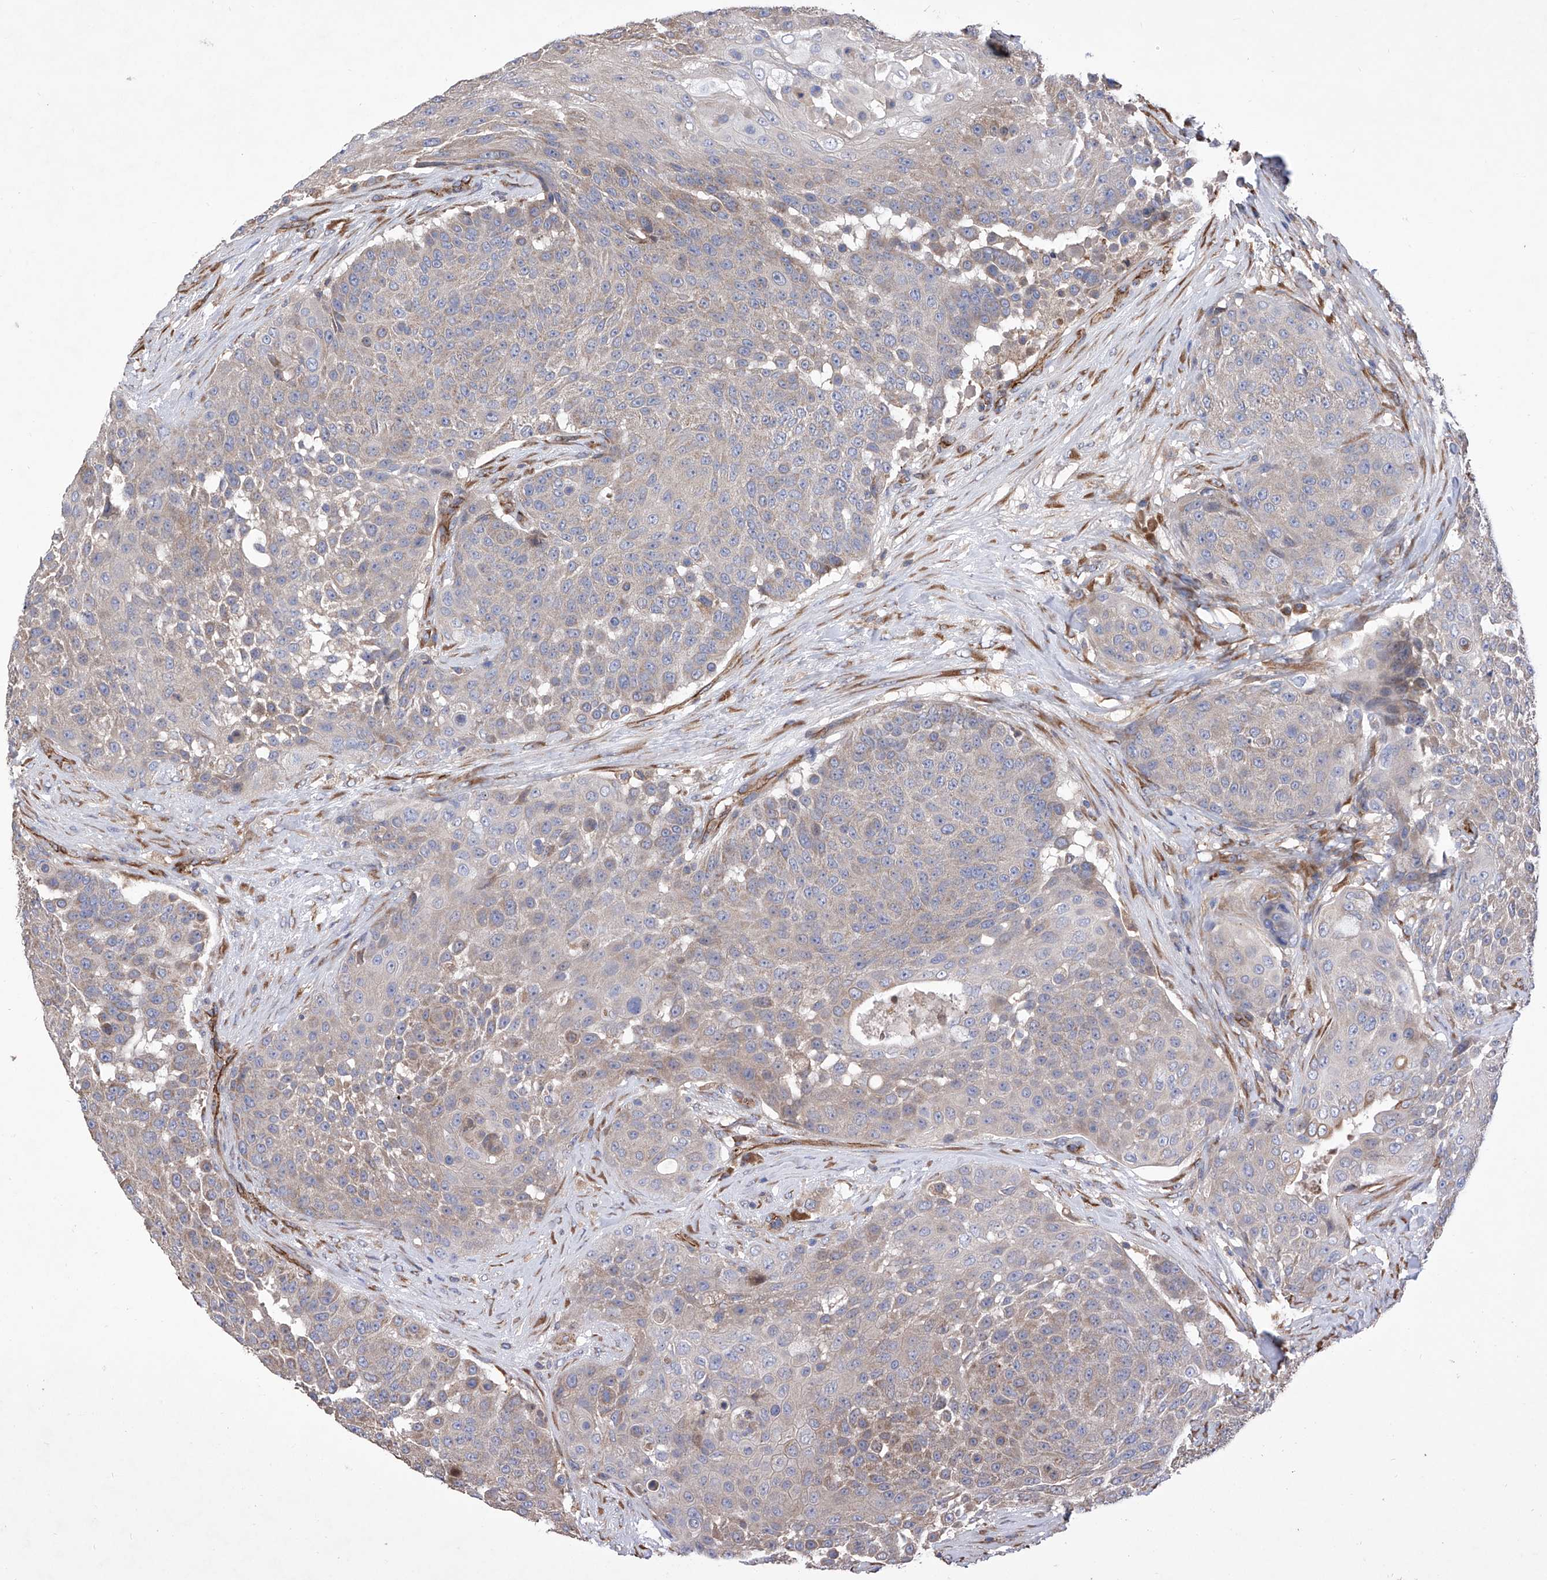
{"staining": {"intensity": "moderate", "quantity": "25%-75%", "location": "cytoplasmic/membranous"}, "tissue": "urothelial cancer", "cell_type": "Tumor cells", "image_type": "cancer", "snomed": [{"axis": "morphology", "description": "Urothelial carcinoma, High grade"}, {"axis": "topography", "description": "Urinary bladder"}], "caption": "Protein expression analysis of urothelial cancer exhibits moderate cytoplasmic/membranous positivity in about 25%-75% of tumor cells. (brown staining indicates protein expression, while blue staining denotes nuclei).", "gene": "INPP5B", "patient": {"sex": "female", "age": 63}}